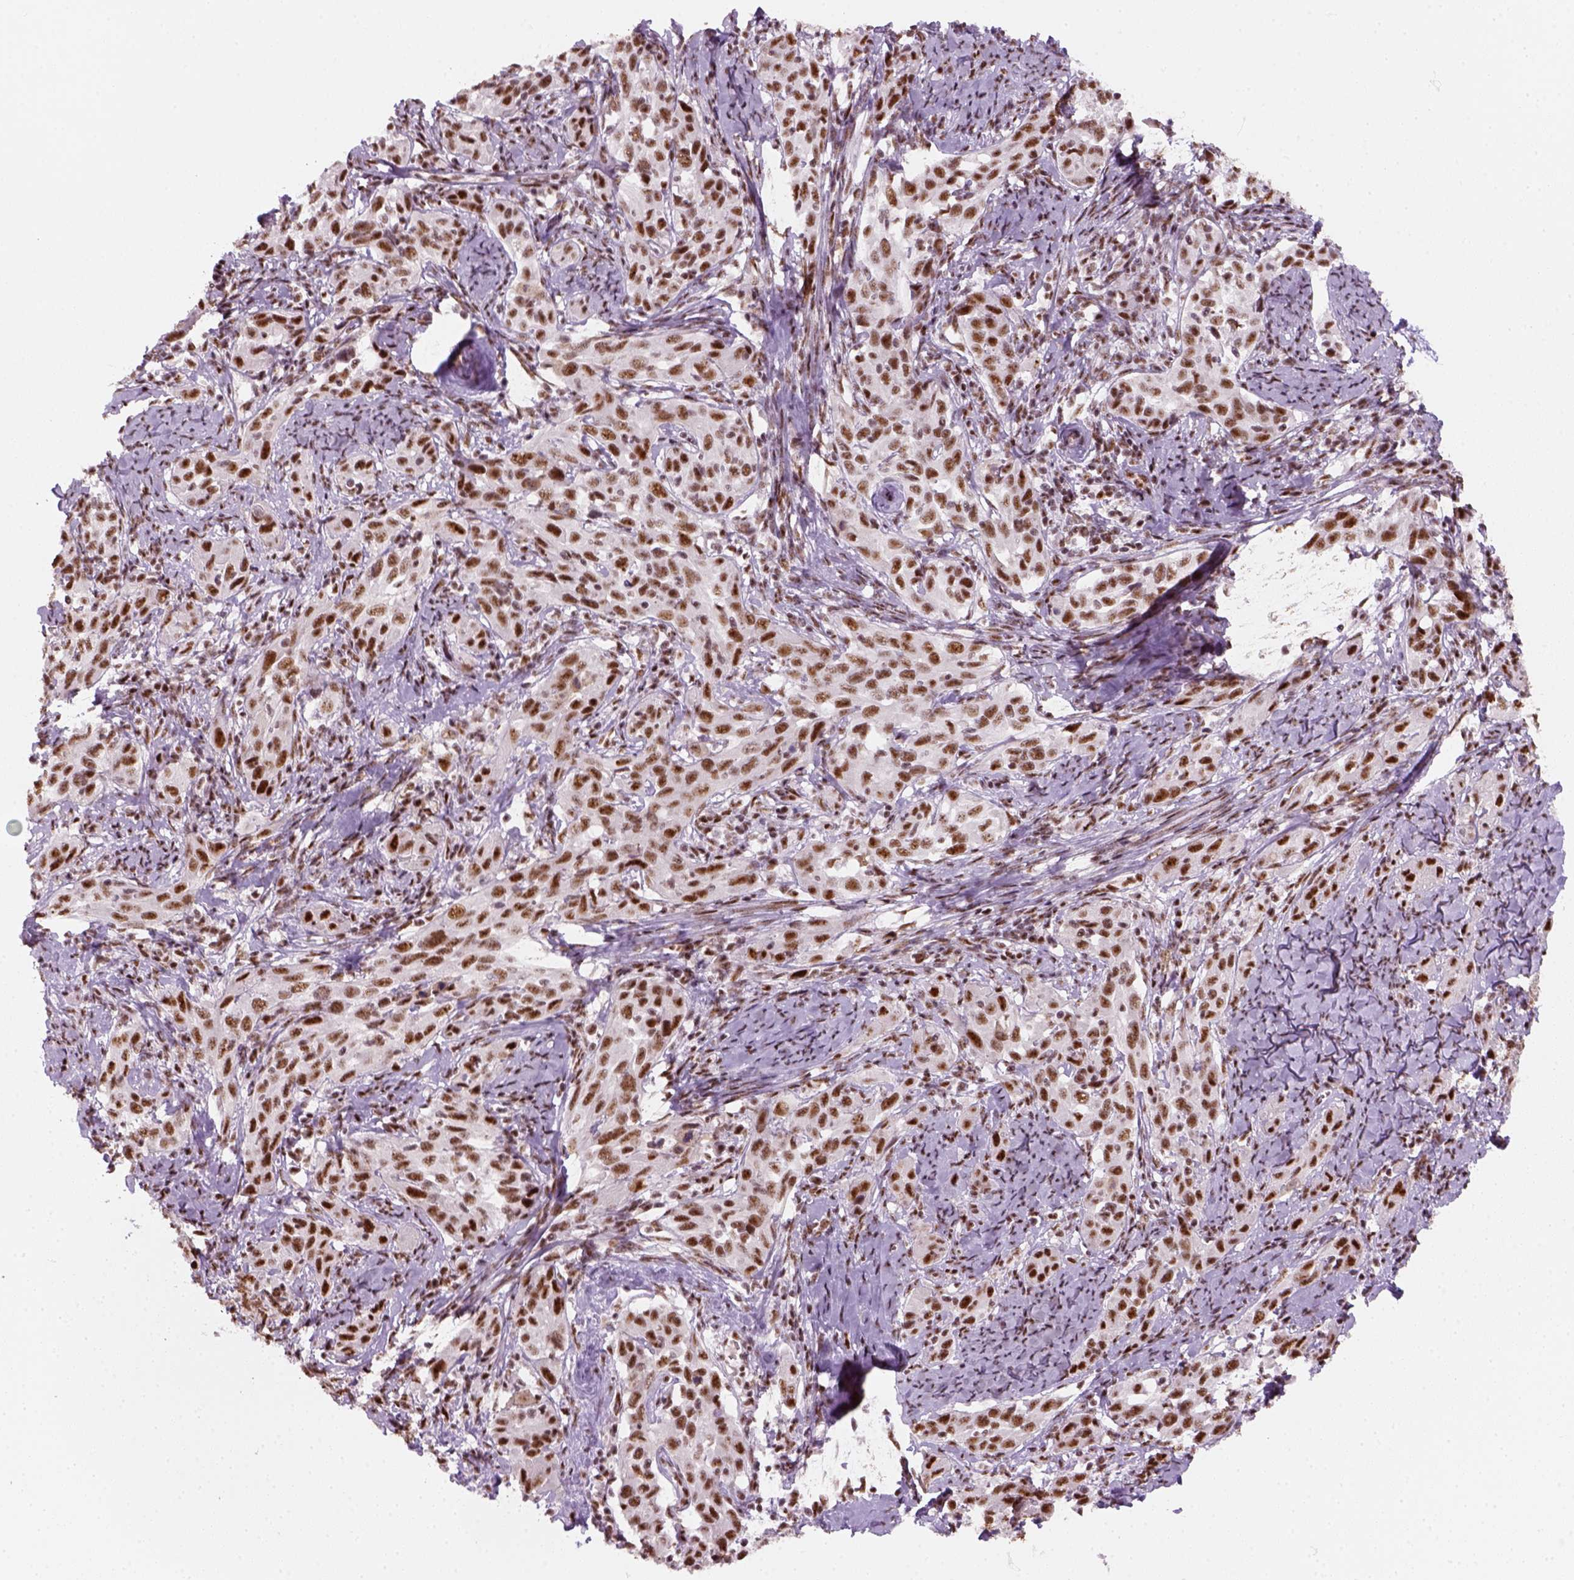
{"staining": {"intensity": "moderate", "quantity": ">75%", "location": "nuclear"}, "tissue": "cervical cancer", "cell_type": "Tumor cells", "image_type": "cancer", "snomed": [{"axis": "morphology", "description": "Squamous cell carcinoma, NOS"}, {"axis": "topography", "description": "Cervix"}], "caption": "Immunohistochemical staining of cervical cancer (squamous cell carcinoma) demonstrates moderate nuclear protein positivity in approximately >75% of tumor cells.", "gene": "GTF2F1", "patient": {"sex": "female", "age": 51}}